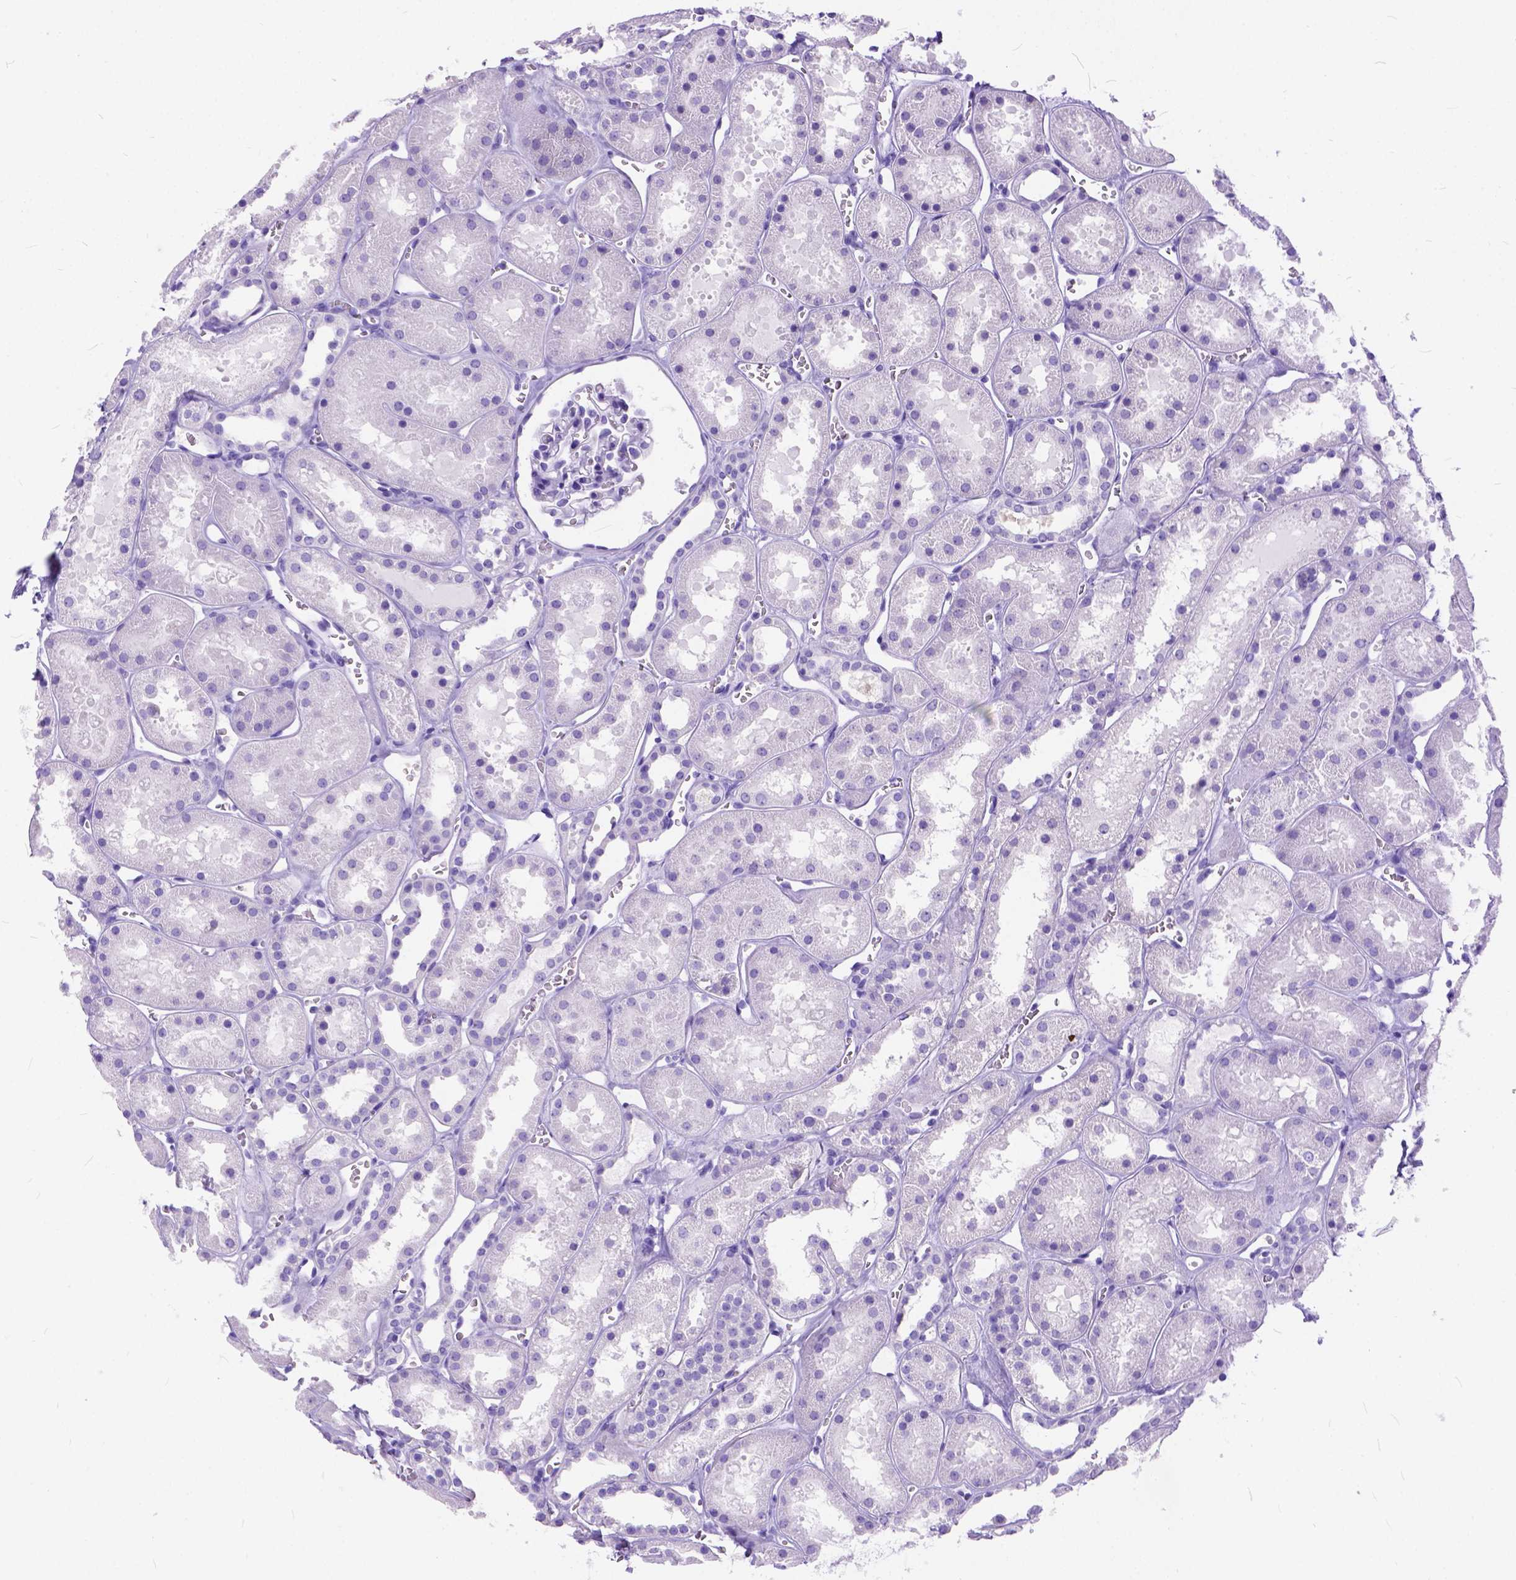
{"staining": {"intensity": "negative", "quantity": "none", "location": "none"}, "tissue": "kidney", "cell_type": "Cells in glomeruli", "image_type": "normal", "snomed": [{"axis": "morphology", "description": "Normal tissue, NOS"}, {"axis": "topography", "description": "Kidney"}], "caption": "A high-resolution histopathology image shows immunohistochemistry staining of normal kidney, which shows no significant staining in cells in glomeruli. Brightfield microscopy of immunohistochemistry (IHC) stained with DAB (brown) and hematoxylin (blue), captured at high magnification.", "gene": "C1QTNF3", "patient": {"sex": "female", "age": 41}}